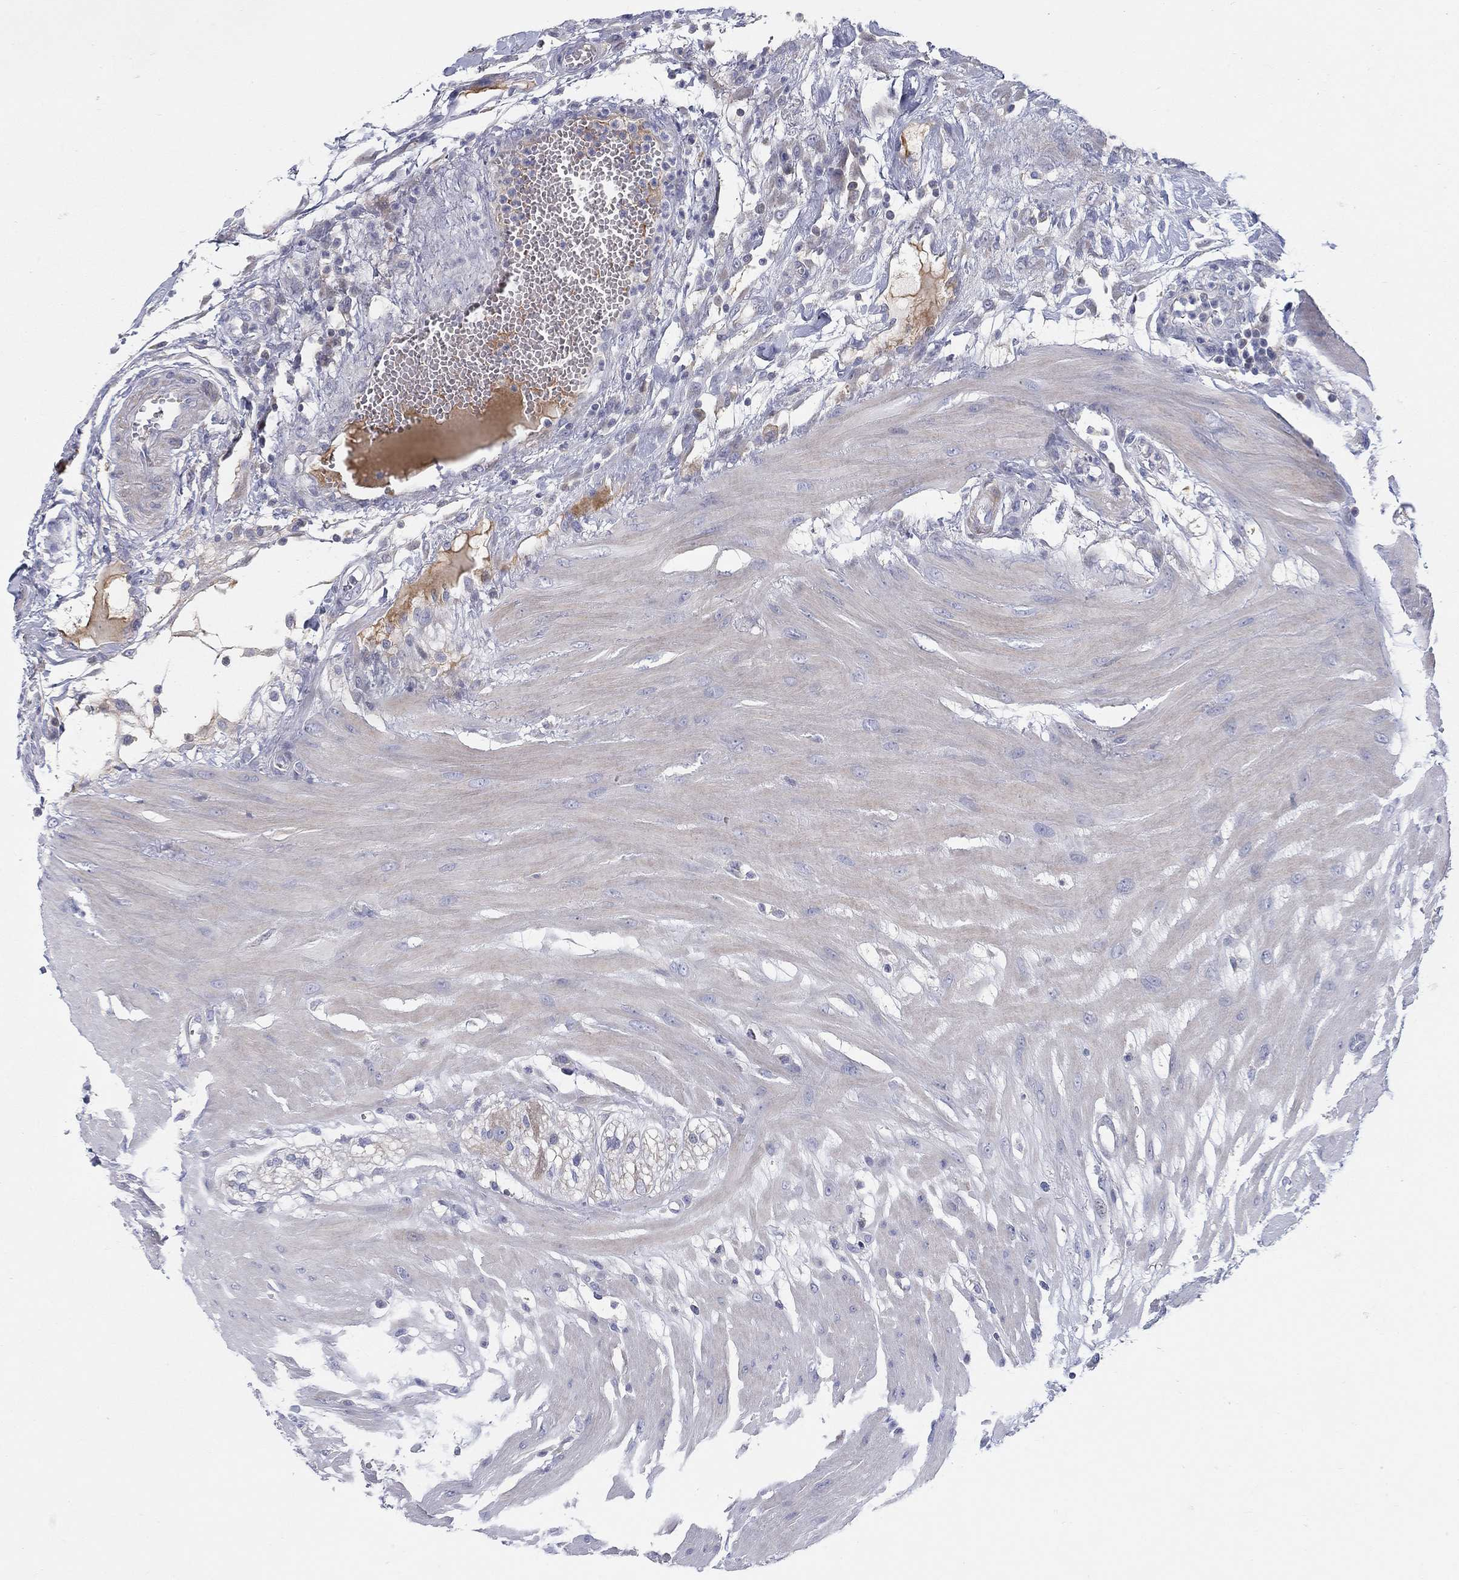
{"staining": {"intensity": "negative", "quantity": "none", "location": "none"}, "tissue": "colon", "cell_type": "Endothelial cells", "image_type": "normal", "snomed": [{"axis": "morphology", "description": "Normal tissue, NOS"}, {"axis": "morphology", "description": "Adenocarcinoma, NOS"}, {"axis": "topography", "description": "Colon"}], "caption": "An image of colon stained for a protein shows no brown staining in endothelial cells.", "gene": "HEATR4", "patient": {"sex": "male", "age": 65}}